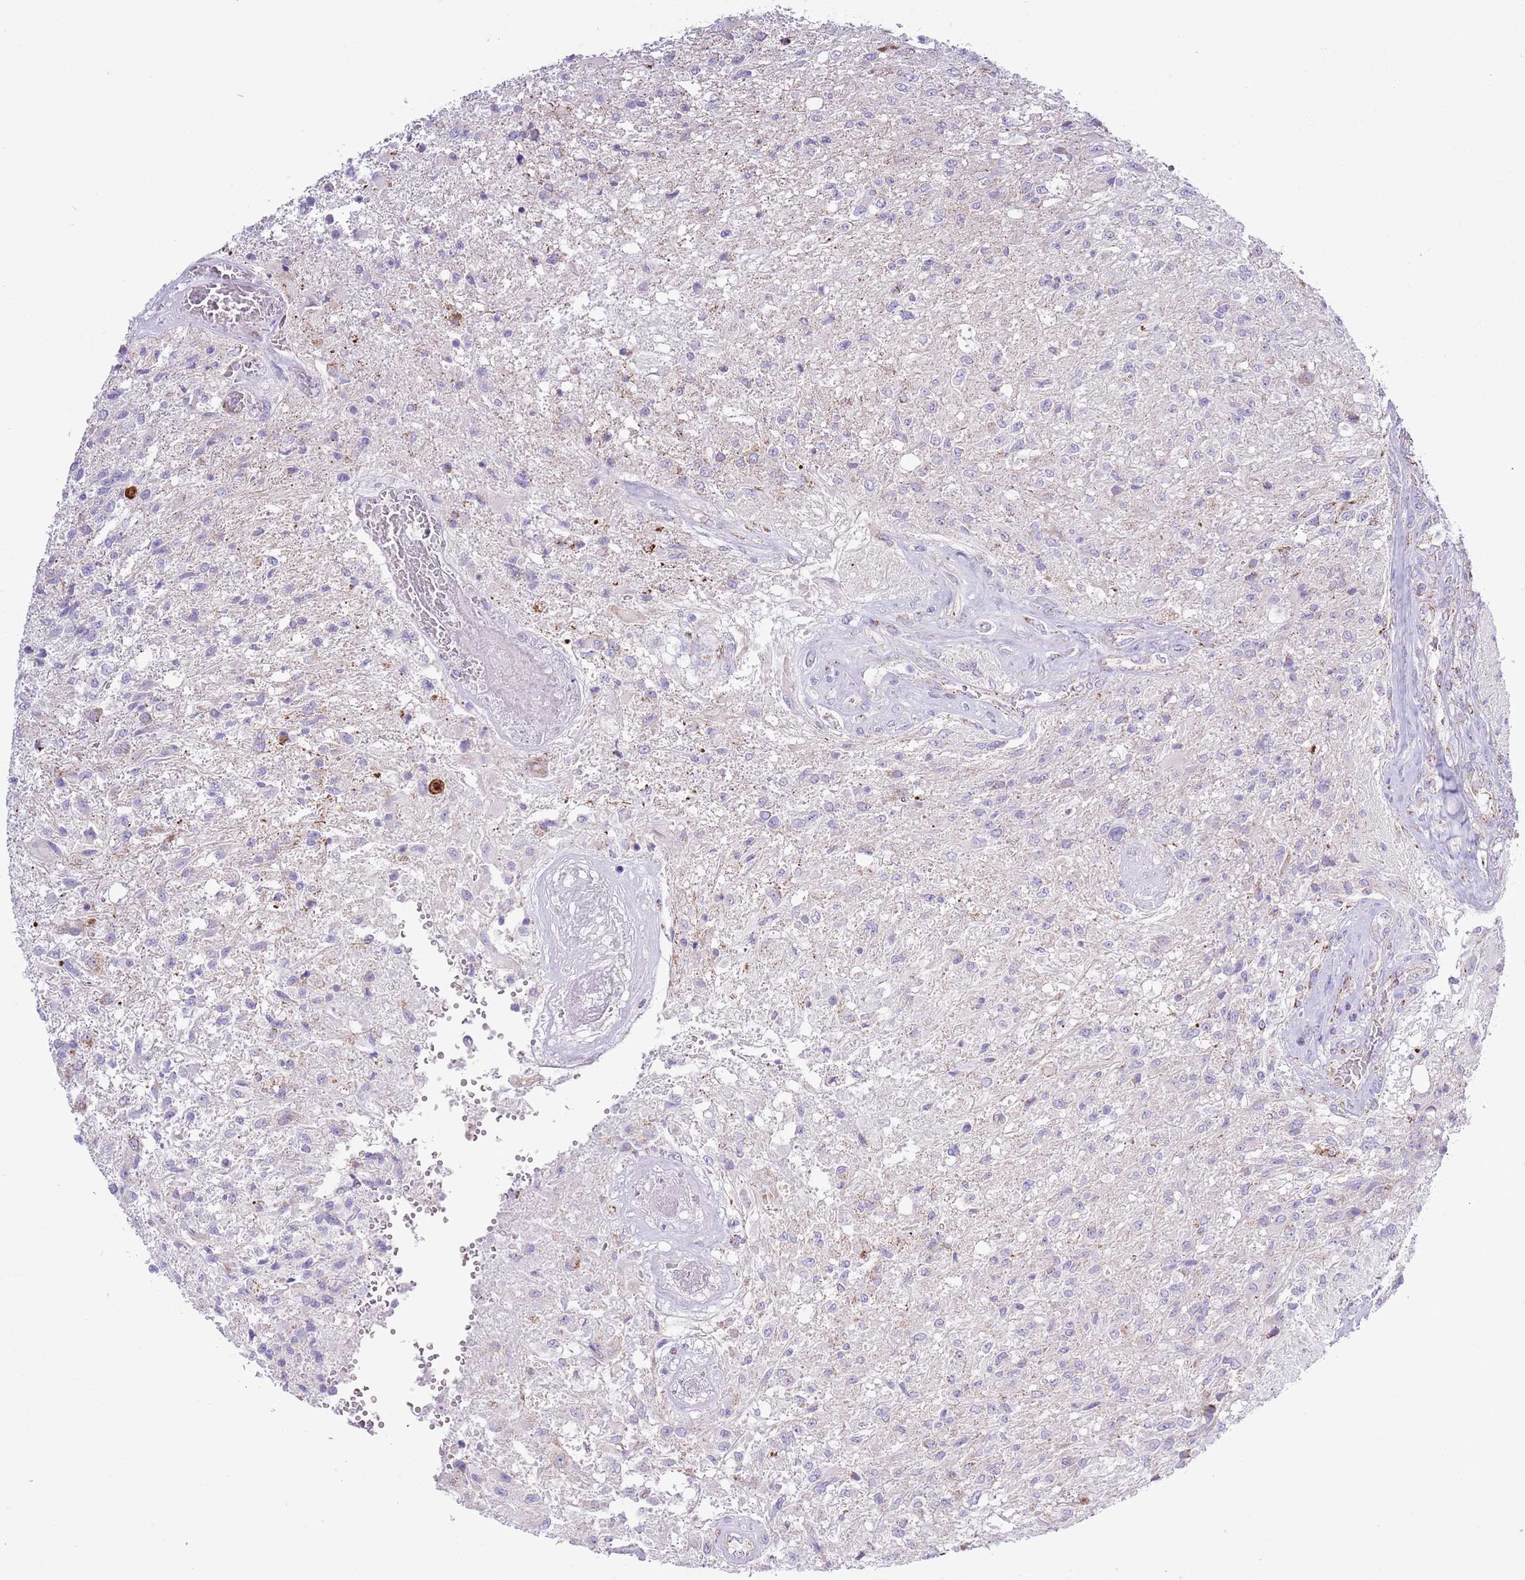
{"staining": {"intensity": "negative", "quantity": "none", "location": "none"}, "tissue": "glioma", "cell_type": "Tumor cells", "image_type": "cancer", "snomed": [{"axis": "morphology", "description": "Glioma, malignant, High grade"}, {"axis": "topography", "description": "Brain"}], "caption": "Human glioma stained for a protein using IHC reveals no expression in tumor cells.", "gene": "ATP6V1B1", "patient": {"sex": "male", "age": 56}}